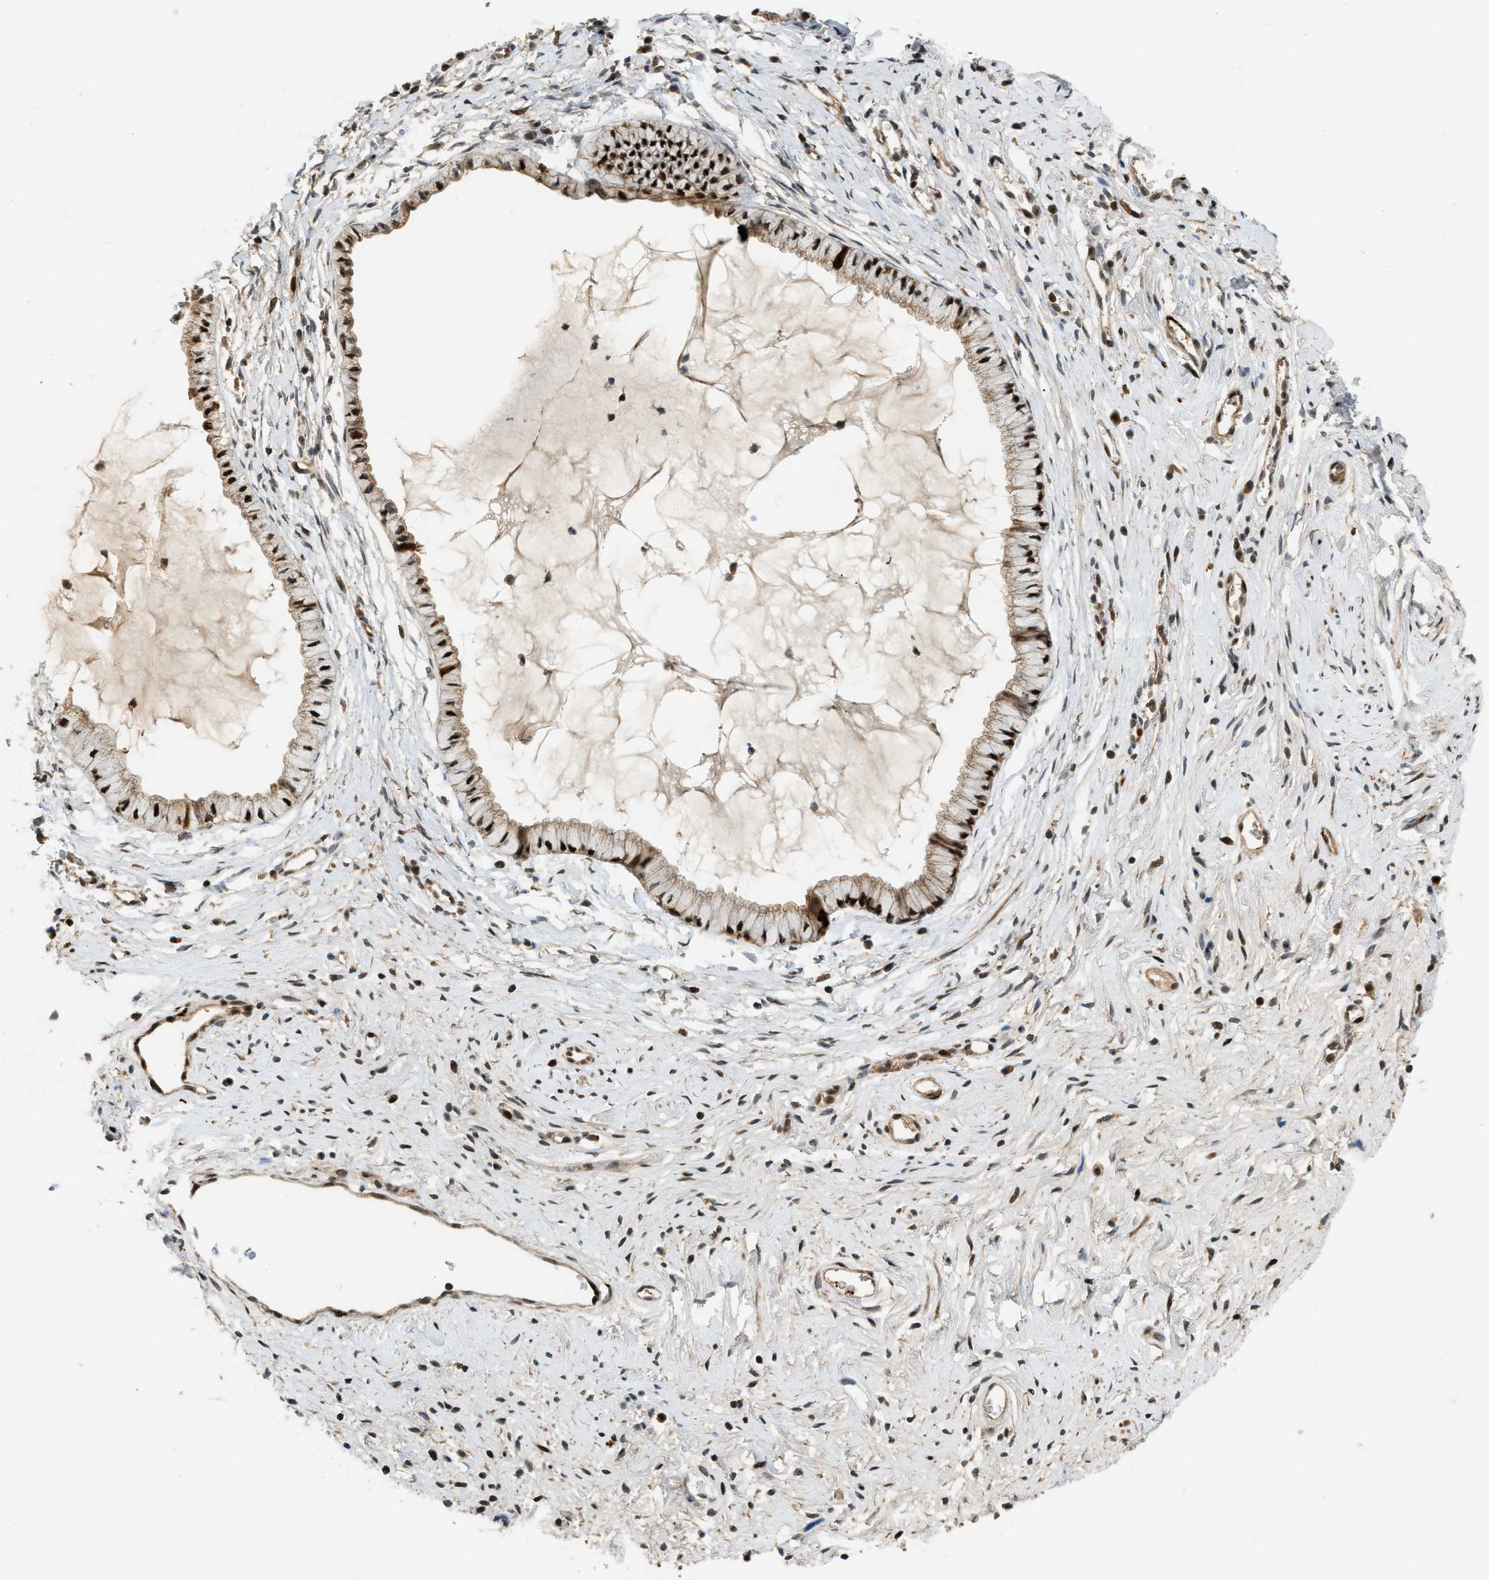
{"staining": {"intensity": "strong", "quantity": ">75%", "location": "cytoplasmic/membranous,nuclear"}, "tissue": "cervix", "cell_type": "Glandular cells", "image_type": "normal", "snomed": [{"axis": "morphology", "description": "Normal tissue, NOS"}, {"axis": "topography", "description": "Cervix"}], "caption": "Protein staining of benign cervix displays strong cytoplasmic/membranous,nuclear staining in approximately >75% of glandular cells.", "gene": "TRAPPC14", "patient": {"sex": "female", "age": 77}}